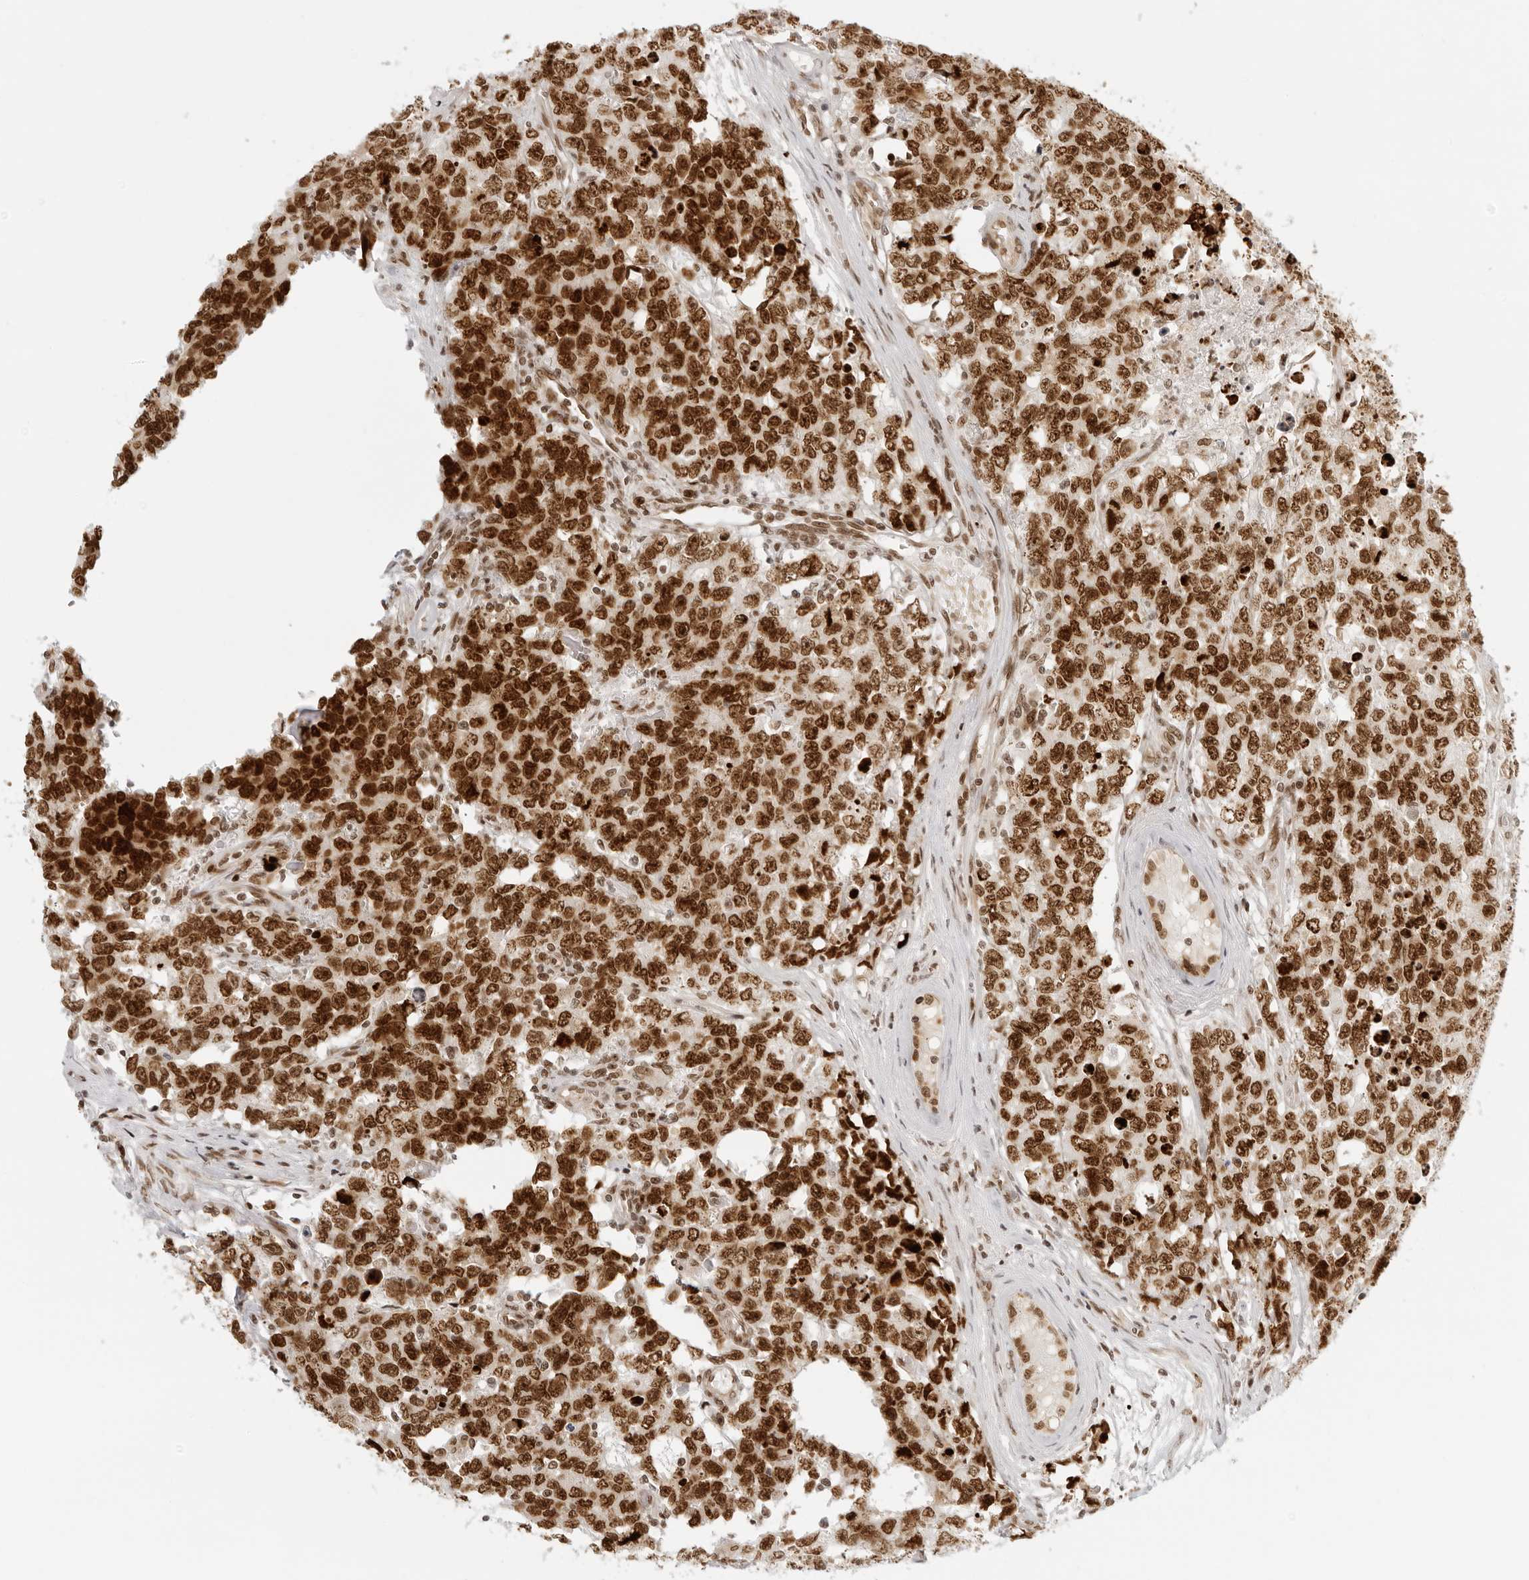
{"staining": {"intensity": "strong", "quantity": ">75%", "location": "nuclear"}, "tissue": "testis cancer", "cell_type": "Tumor cells", "image_type": "cancer", "snomed": [{"axis": "morphology", "description": "Carcinoma, Embryonal, NOS"}, {"axis": "topography", "description": "Testis"}], "caption": "Embryonal carcinoma (testis) tissue exhibits strong nuclear staining in about >75% of tumor cells, visualized by immunohistochemistry.", "gene": "RCC1", "patient": {"sex": "male", "age": 28}}